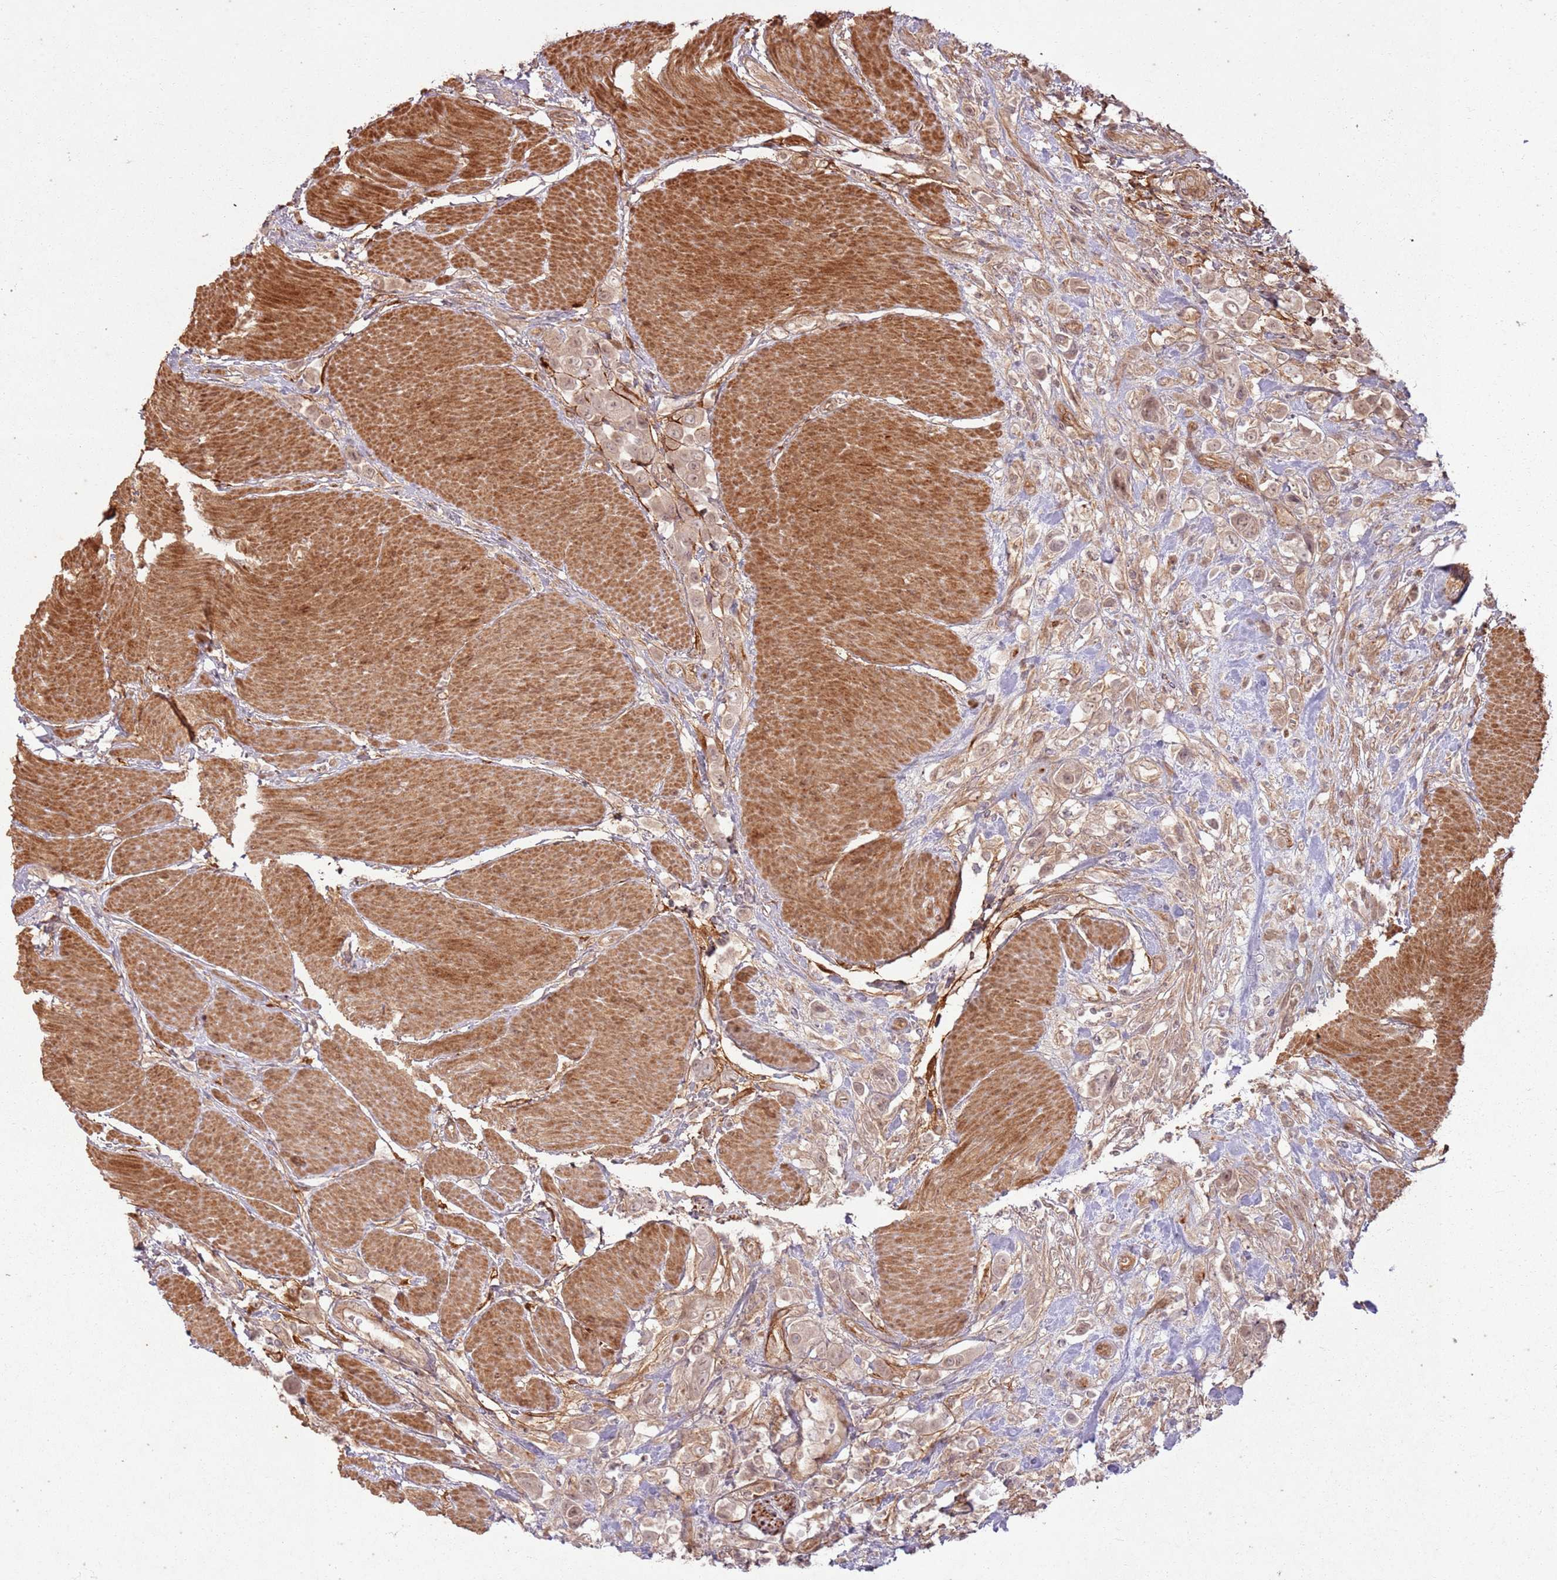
{"staining": {"intensity": "moderate", "quantity": ">75%", "location": "cytoplasmic/membranous,nuclear"}, "tissue": "urothelial cancer", "cell_type": "Tumor cells", "image_type": "cancer", "snomed": [{"axis": "morphology", "description": "Urothelial carcinoma, High grade"}, {"axis": "topography", "description": "Urinary bladder"}], "caption": "Moderate cytoplasmic/membranous and nuclear positivity for a protein is identified in approximately >75% of tumor cells of urothelial carcinoma (high-grade) using immunohistochemistry.", "gene": "ZNF623", "patient": {"sex": "male", "age": 50}}